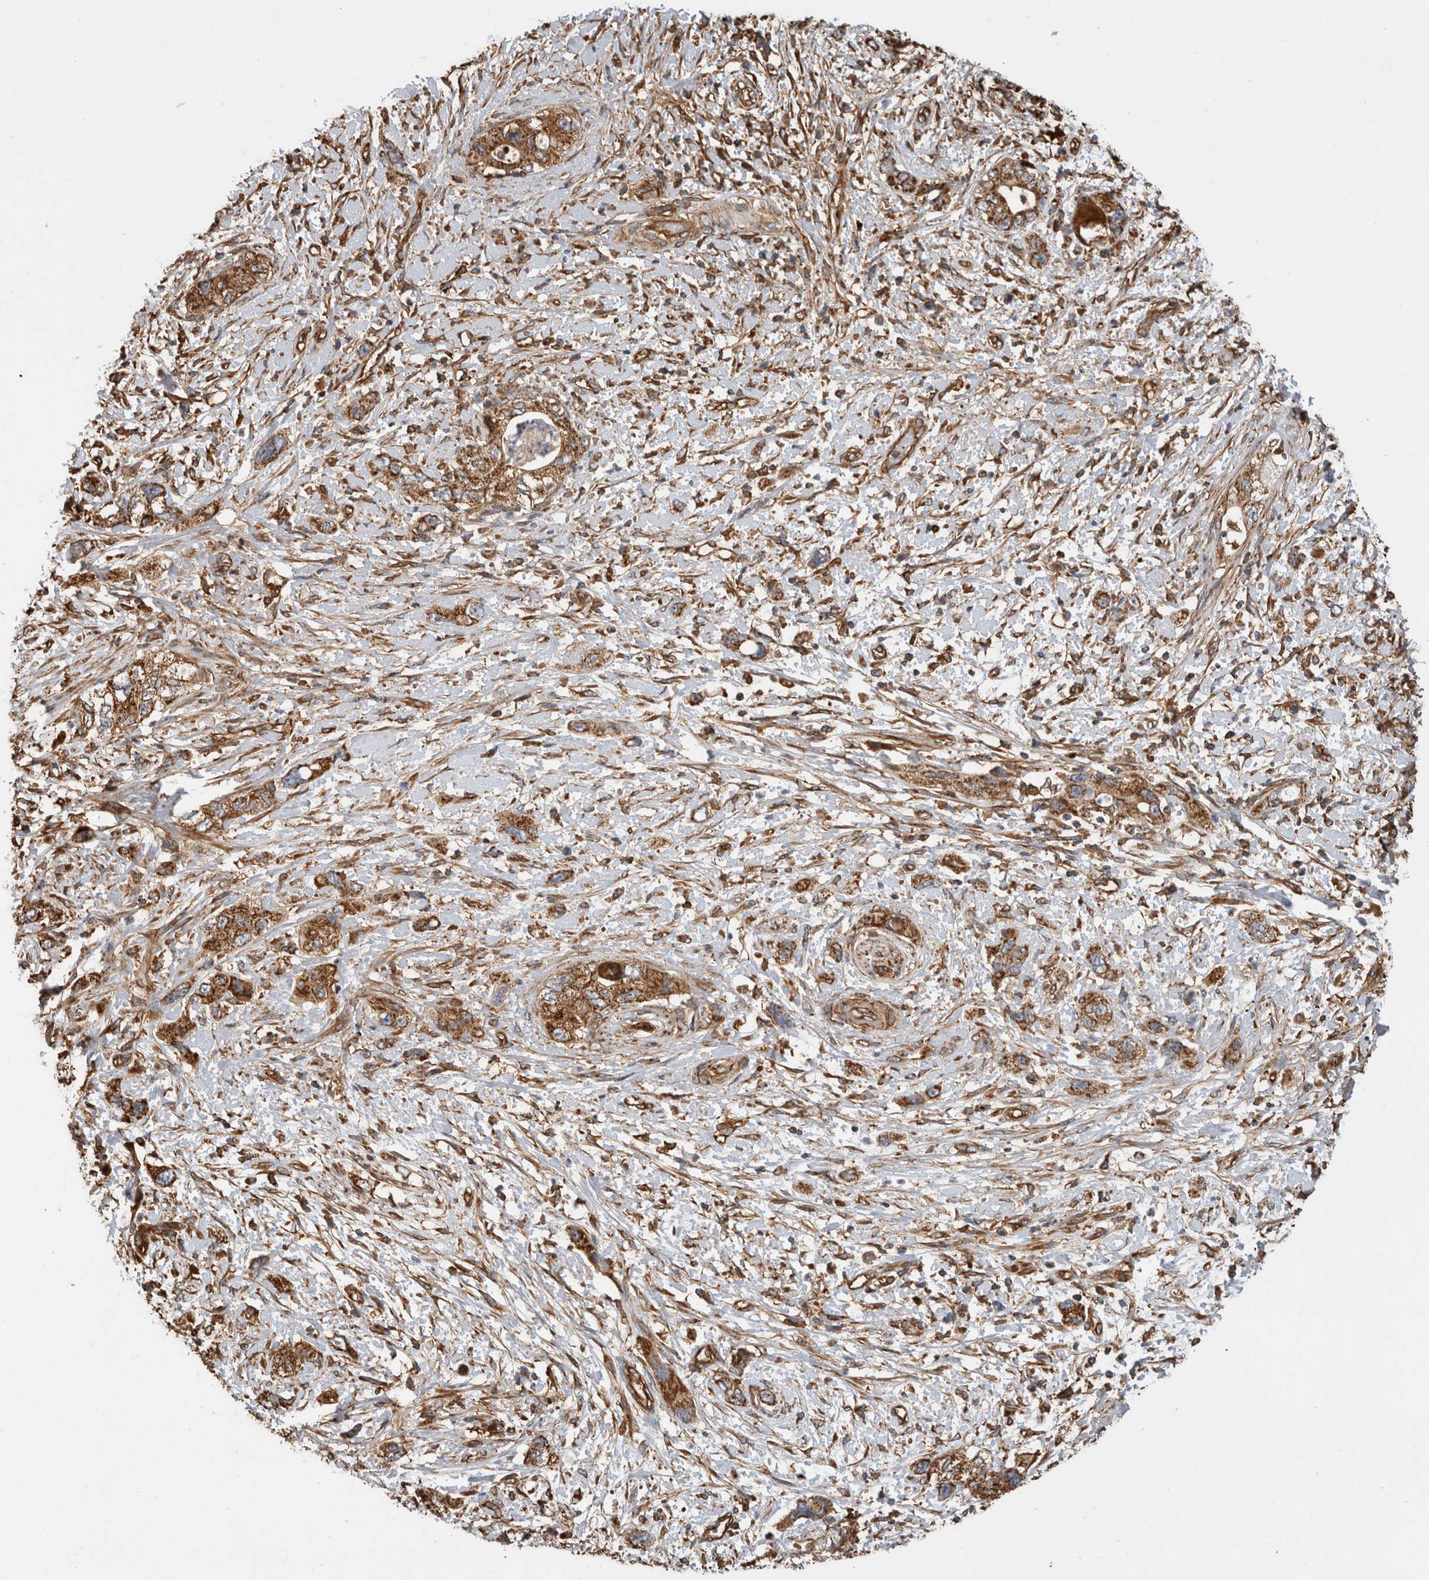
{"staining": {"intensity": "moderate", "quantity": ">75%", "location": "cytoplasmic/membranous"}, "tissue": "pancreatic cancer", "cell_type": "Tumor cells", "image_type": "cancer", "snomed": [{"axis": "morphology", "description": "Adenocarcinoma, NOS"}, {"axis": "topography", "description": "Pancreas"}], "caption": "Immunohistochemical staining of pancreatic cancer displays moderate cytoplasmic/membranous protein expression in approximately >75% of tumor cells. Nuclei are stained in blue.", "gene": "ZNF397", "patient": {"sex": "female", "age": 73}}